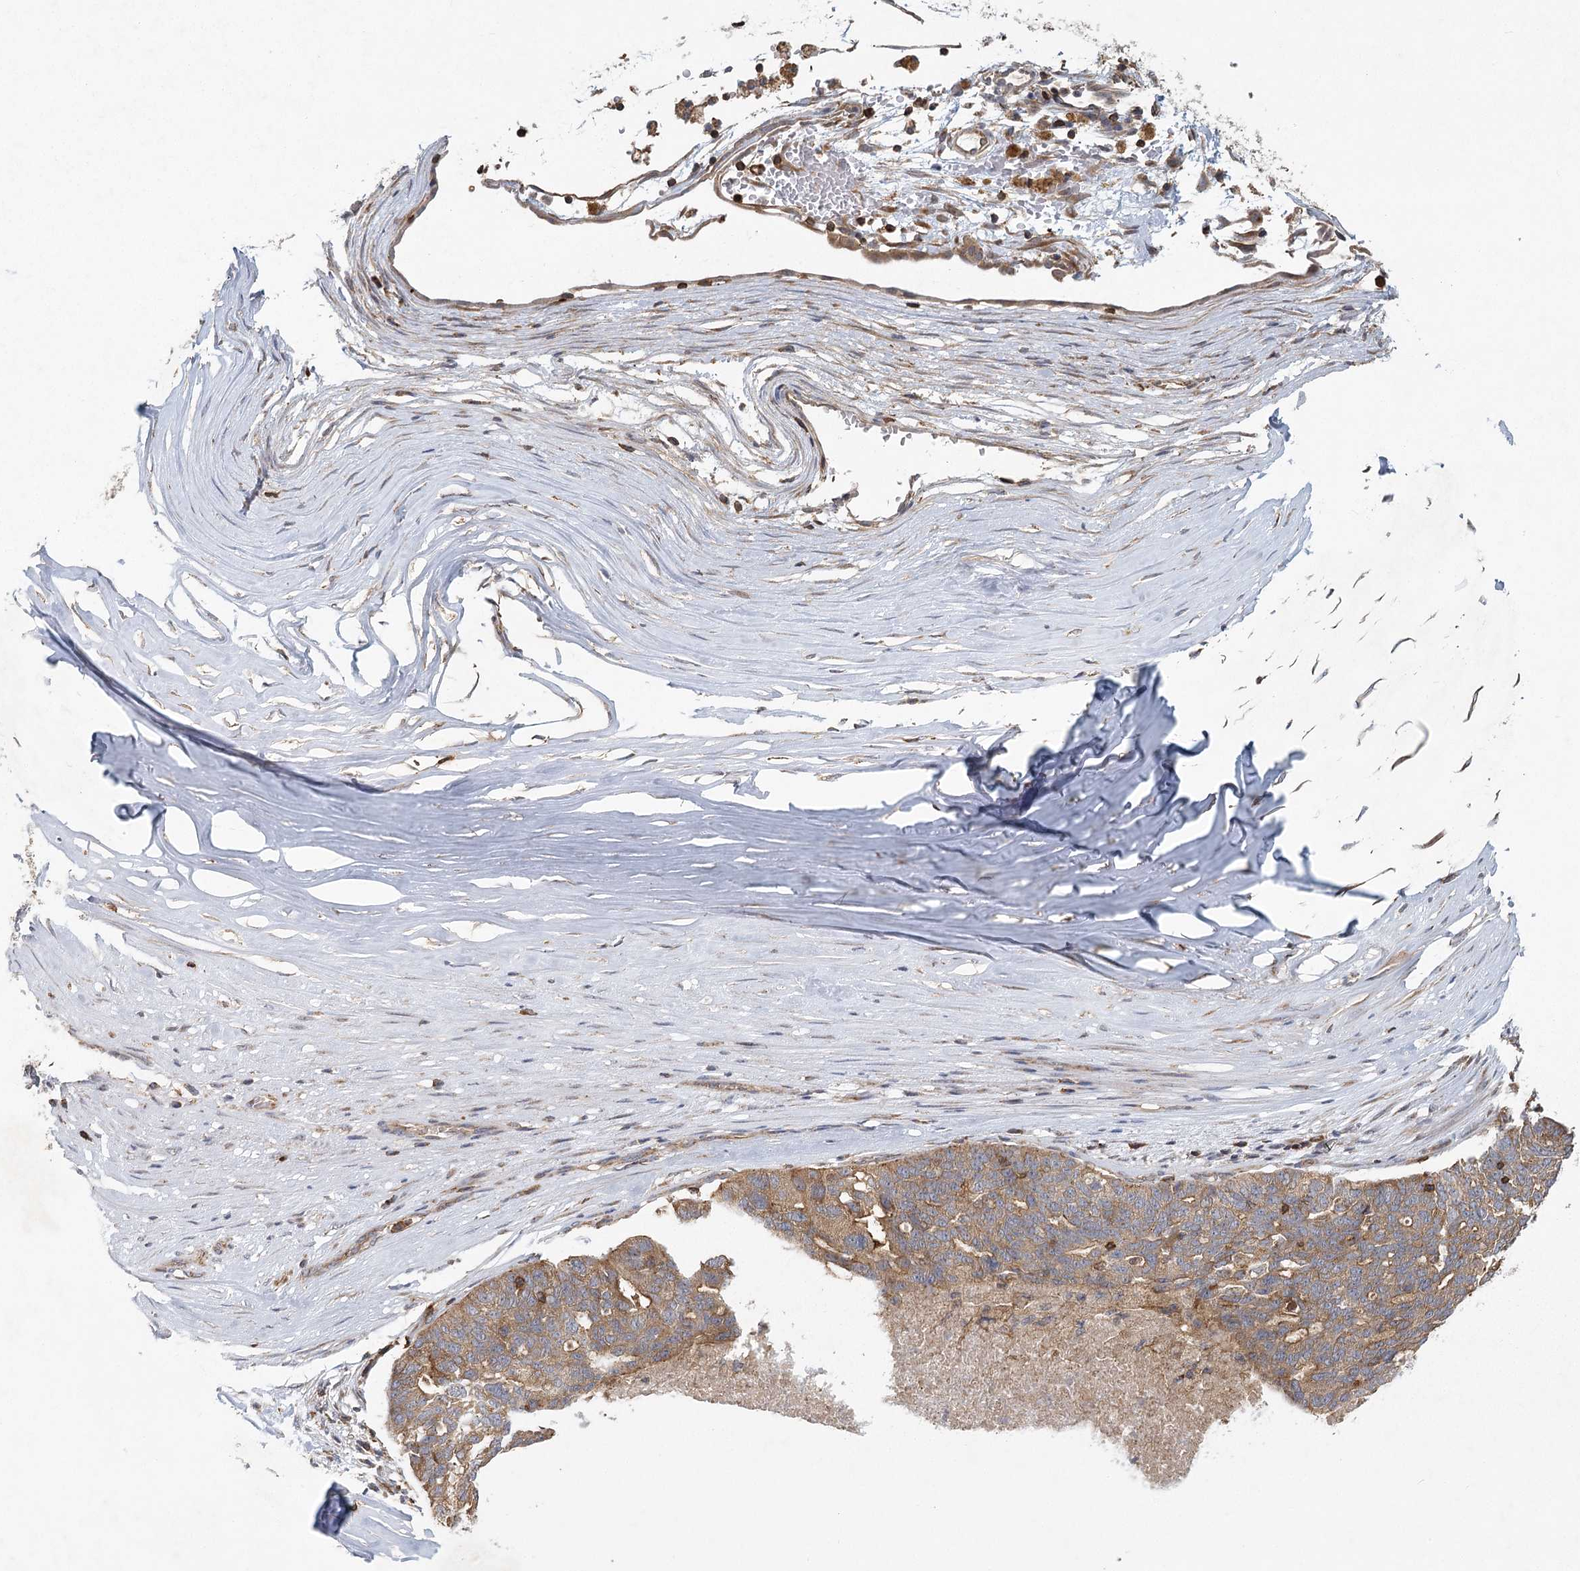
{"staining": {"intensity": "moderate", "quantity": ">75%", "location": "cytoplasmic/membranous"}, "tissue": "ovarian cancer", "cell_type": "Tumor cells", "image_type": "cancer", "snomed": [{"axis": "morphology", "description": "Cystadenocarcinoma, serous, NOS"}, {"axis": "topography", "description": "Ovary"}], "caption": "Immunohistochemistry (IHC) of human ovarian cancer exhibits medium levels of moderate cytoplasmic/membranous expression in about >75% of tumor cells. (DAB IHC, brown staining for protein, blue staining for nuclei).", "gene": "PLEKHA7", "patient": {"sex": "female", "age": 59}}